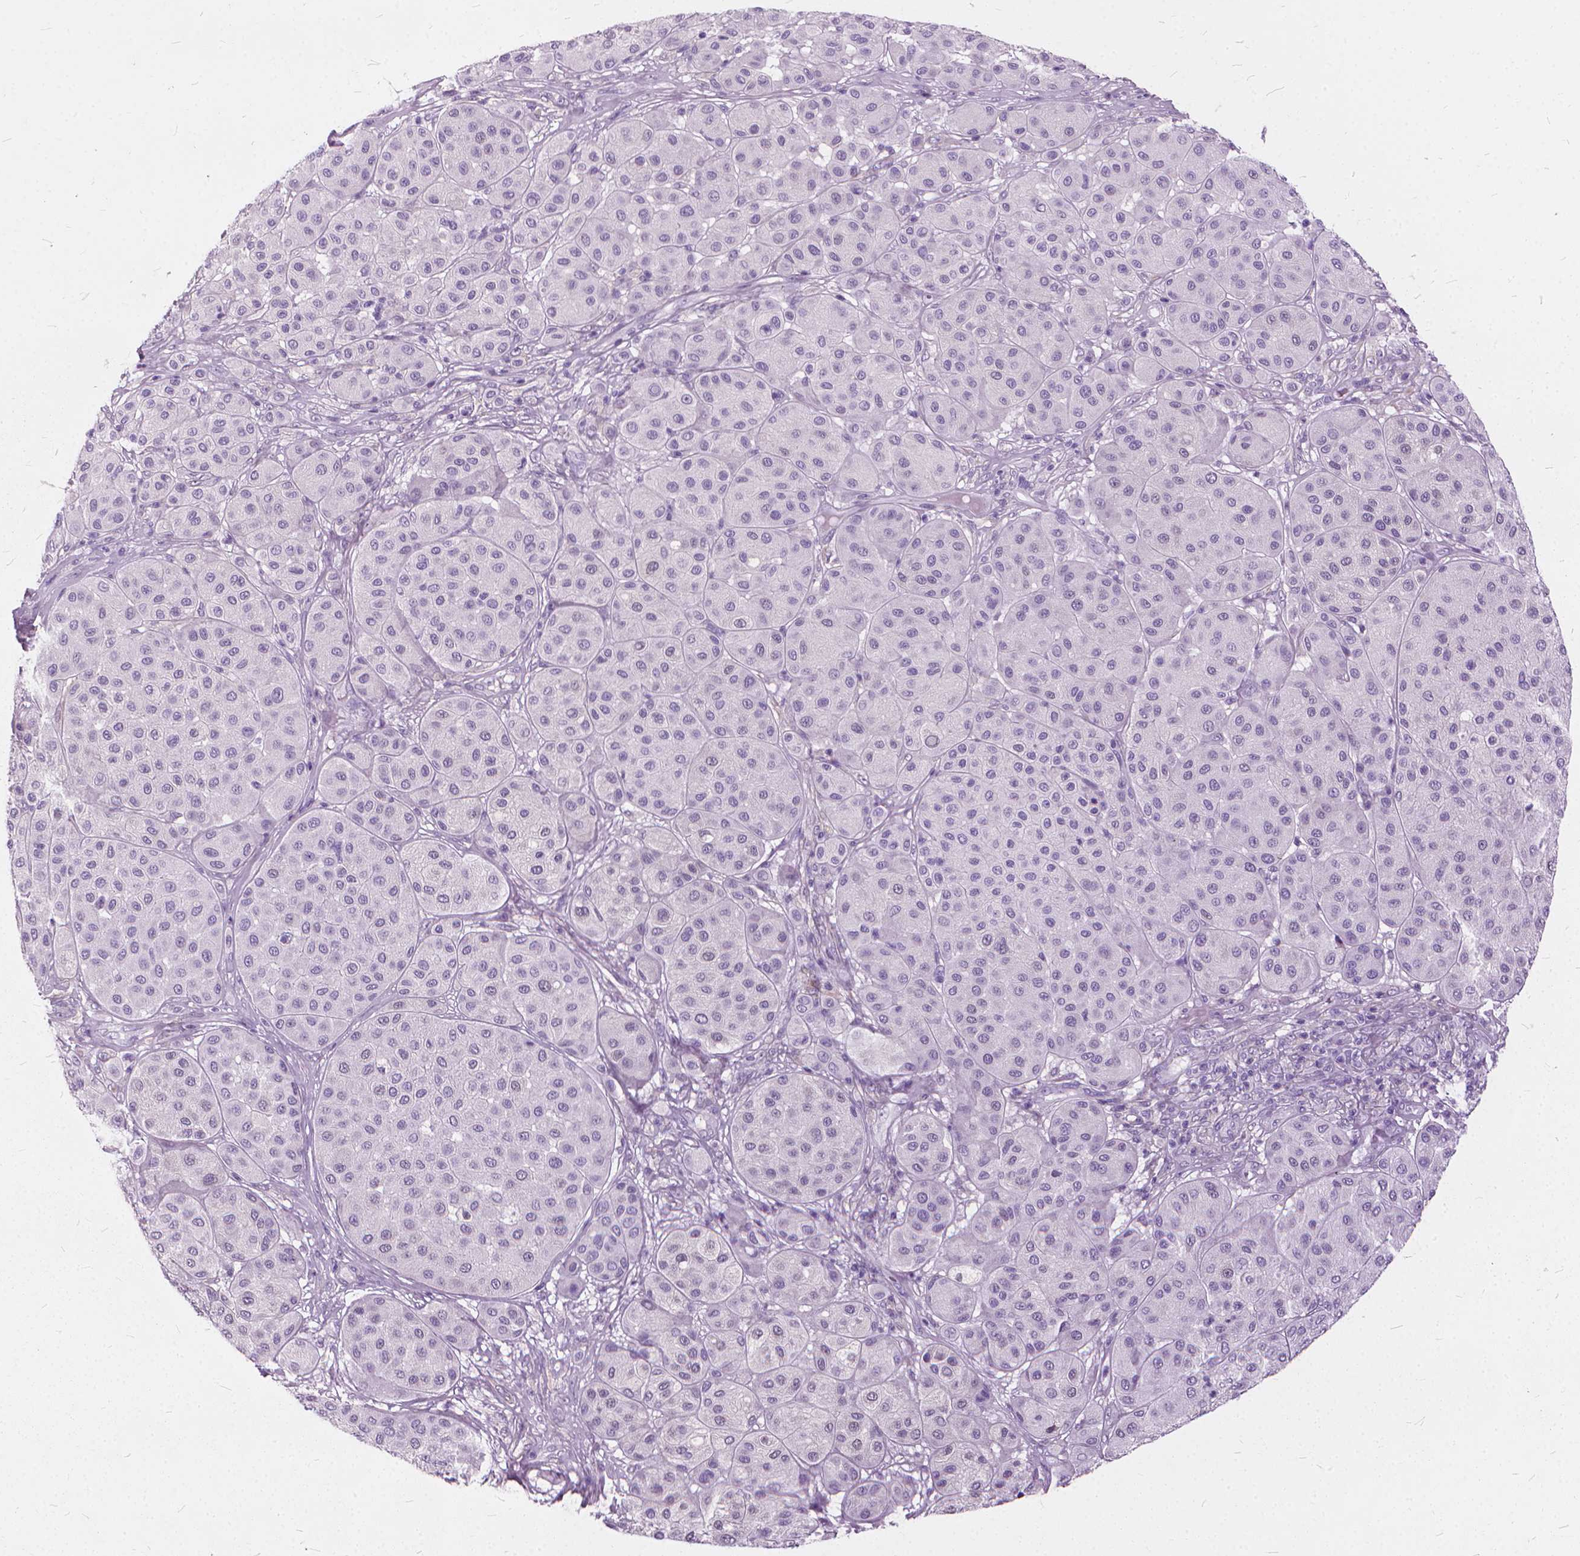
{"staining": {"intensity": "negative", "quantity": "none", "location": "none"}, "tissue": "melanoma", "cell_type": "Tumor cells", "image_type": "cancer", "snomed": [{"axis": "morphology", "description": "Malignant melanoma, Metastatic site"}, {"axis": "topography", "description": "Smooth muscle"}], "caption": "Tumor cells are negative for brown protein staining in melanoma. The staining was performed using DAB (3,3'-diaminobenzidine) to visualize the protein expression in brown, while the nuclei were stained in blue with hematoxylin (Magnification: 20x).", "gene": "DNM1", "patient": {"sex": "male", "age": 41}}